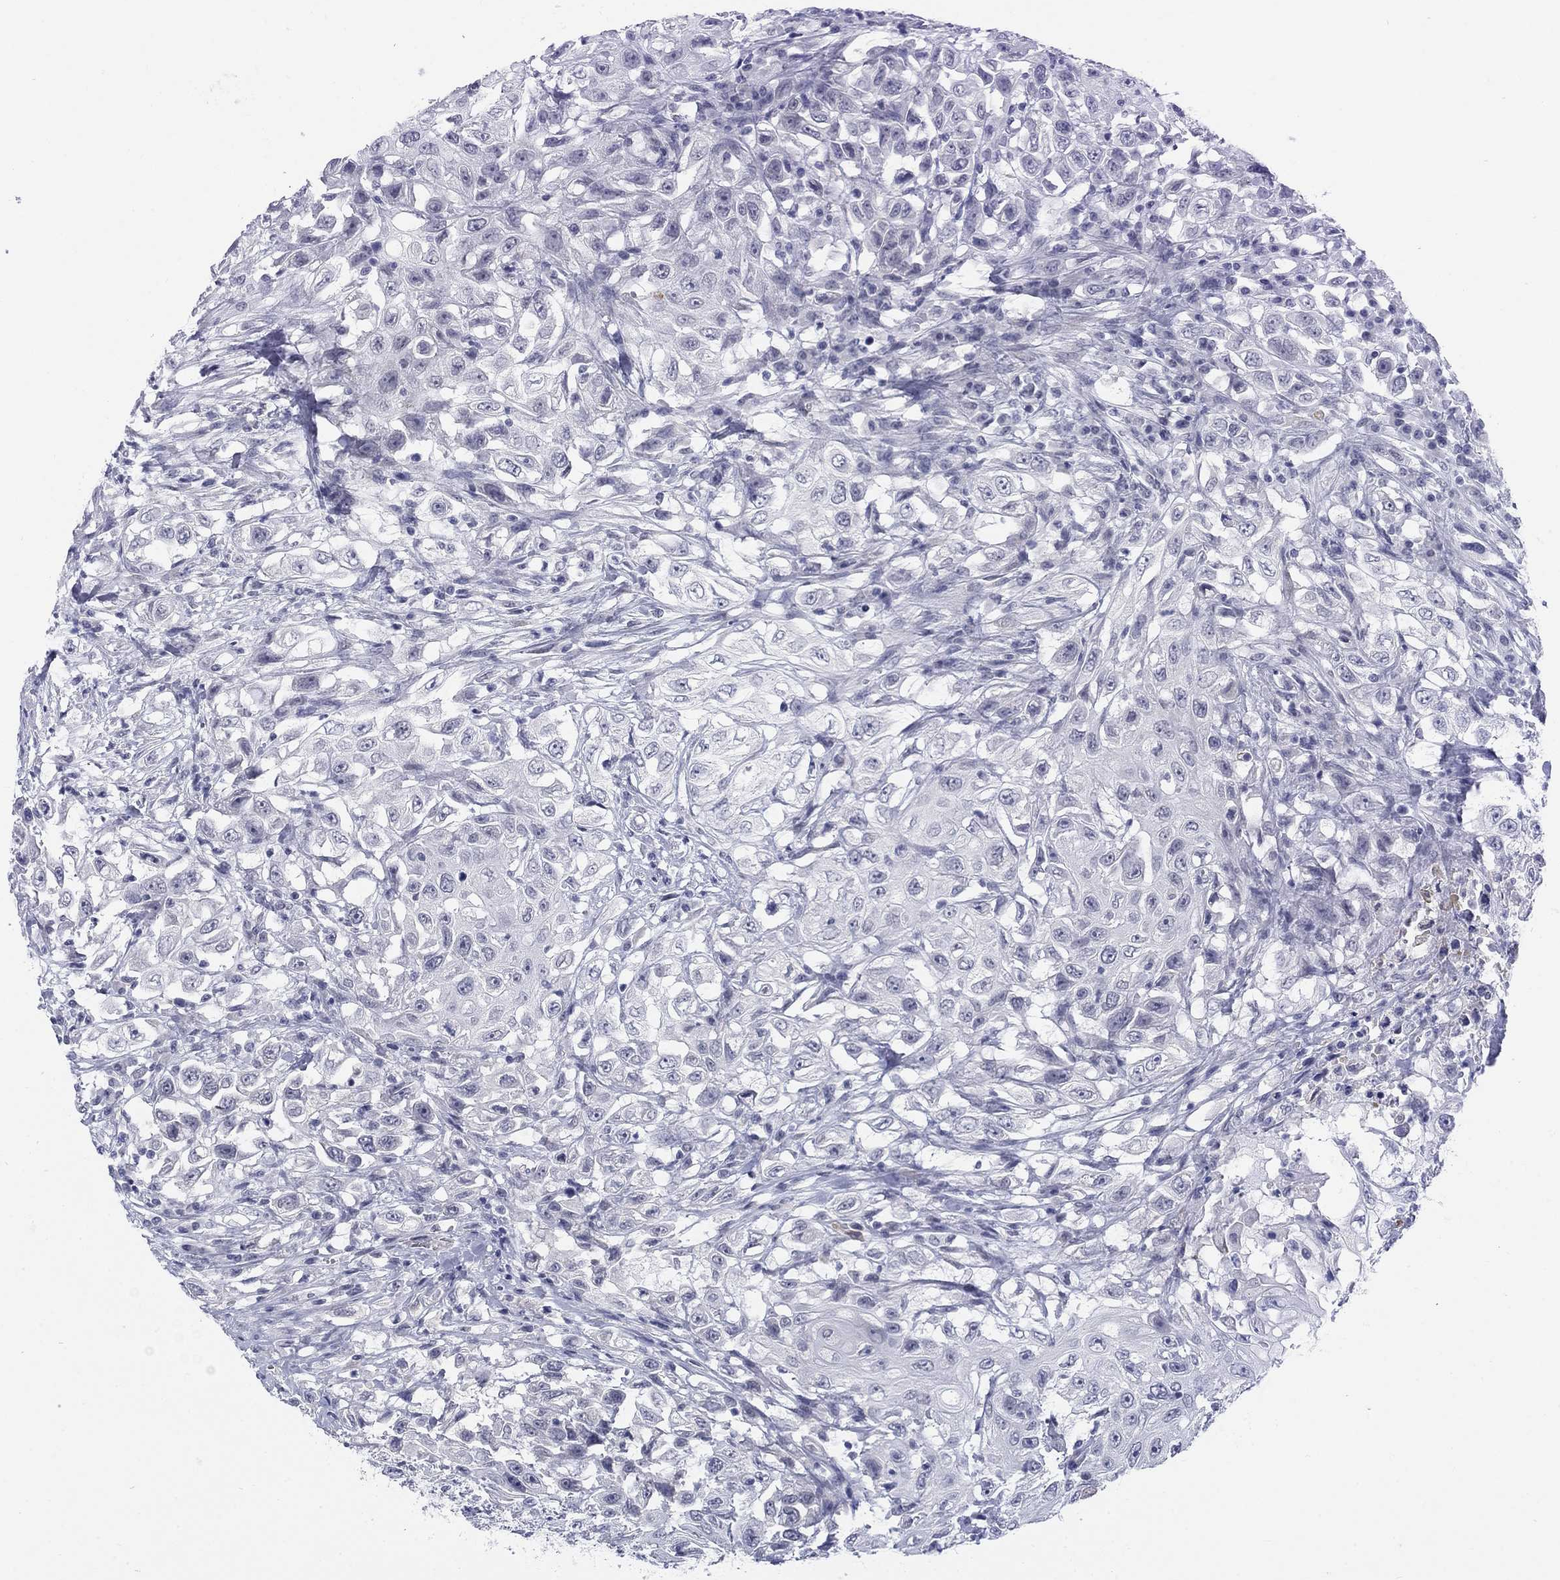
{"staining": {"intensity": "negative", "quantity": "none", "location": "none"}, "tissue": "urothelial cancer", "cell_type": "Tumor cells", "image_type": "cancer", "snomed": [{"axis": "morphology", "description": "Urothelial carcinoma, High grade"}, {"axis": "topography", "description": "Urinary bladder"}], "caption": "Tumor cells show no significant positivity in high-grade urothelial carcinoma. (DAB (3,3'-diaminobenzidine) immunohistochemistry with hematoxylin counter stain).", "gene": "ECEL1", "patient": {"sex": "female", "age": 56}}